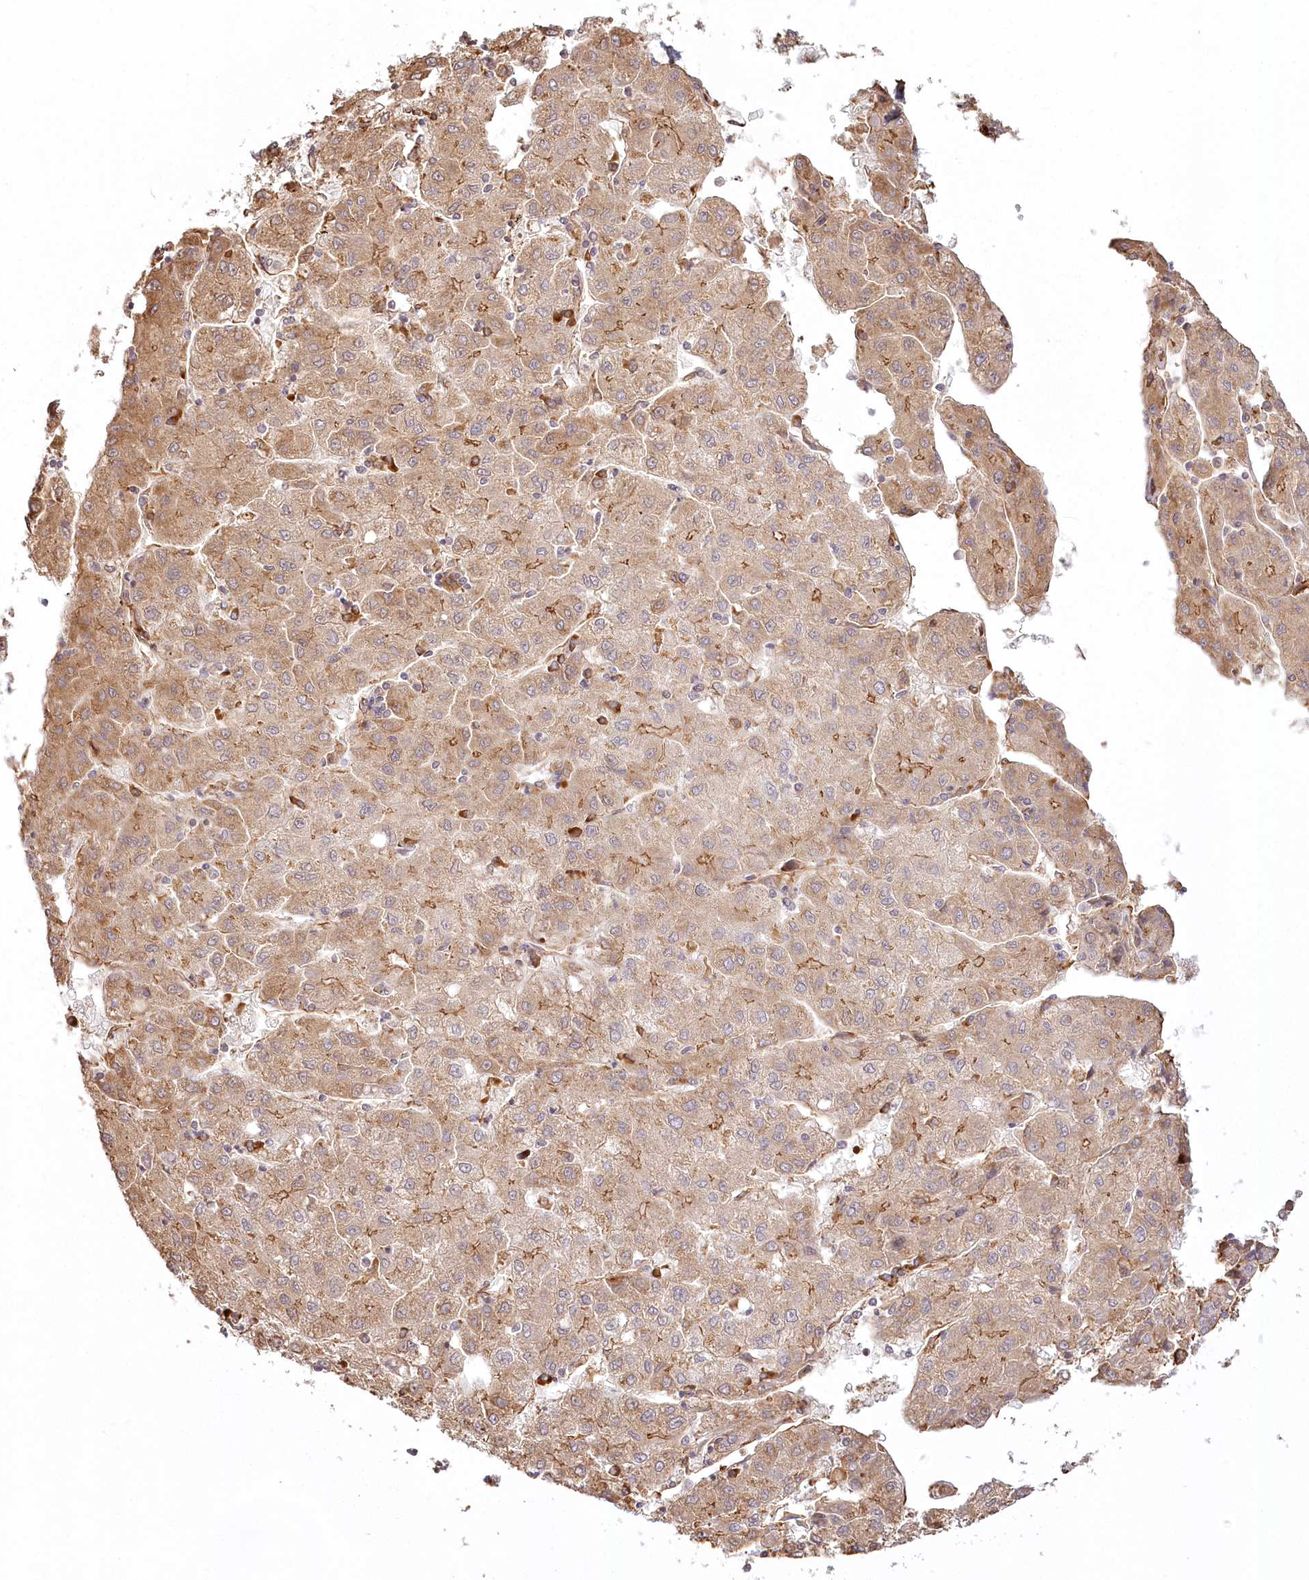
{"staining": {"intensity": "moderate", "quantity": ">75%", "location": "cytoplasmic/membranous"}, "tissue": "liver cancer", "cell_type": "Tumor cells", "image_type": "cancer", "snomed": [{"axis": "morphology", "description": "Carcinoma, Hepatocellular, NOS"}, {"axis": "topography", "description": "Liver"}], "caption": "Human liver cancer stained with a brown dye exhibits moderate cytoplasmic/membranous positive positivity in about >75% of tumor cells.", "gene": "FAM13A", "patient": {"sex": "male", "age": 72}}